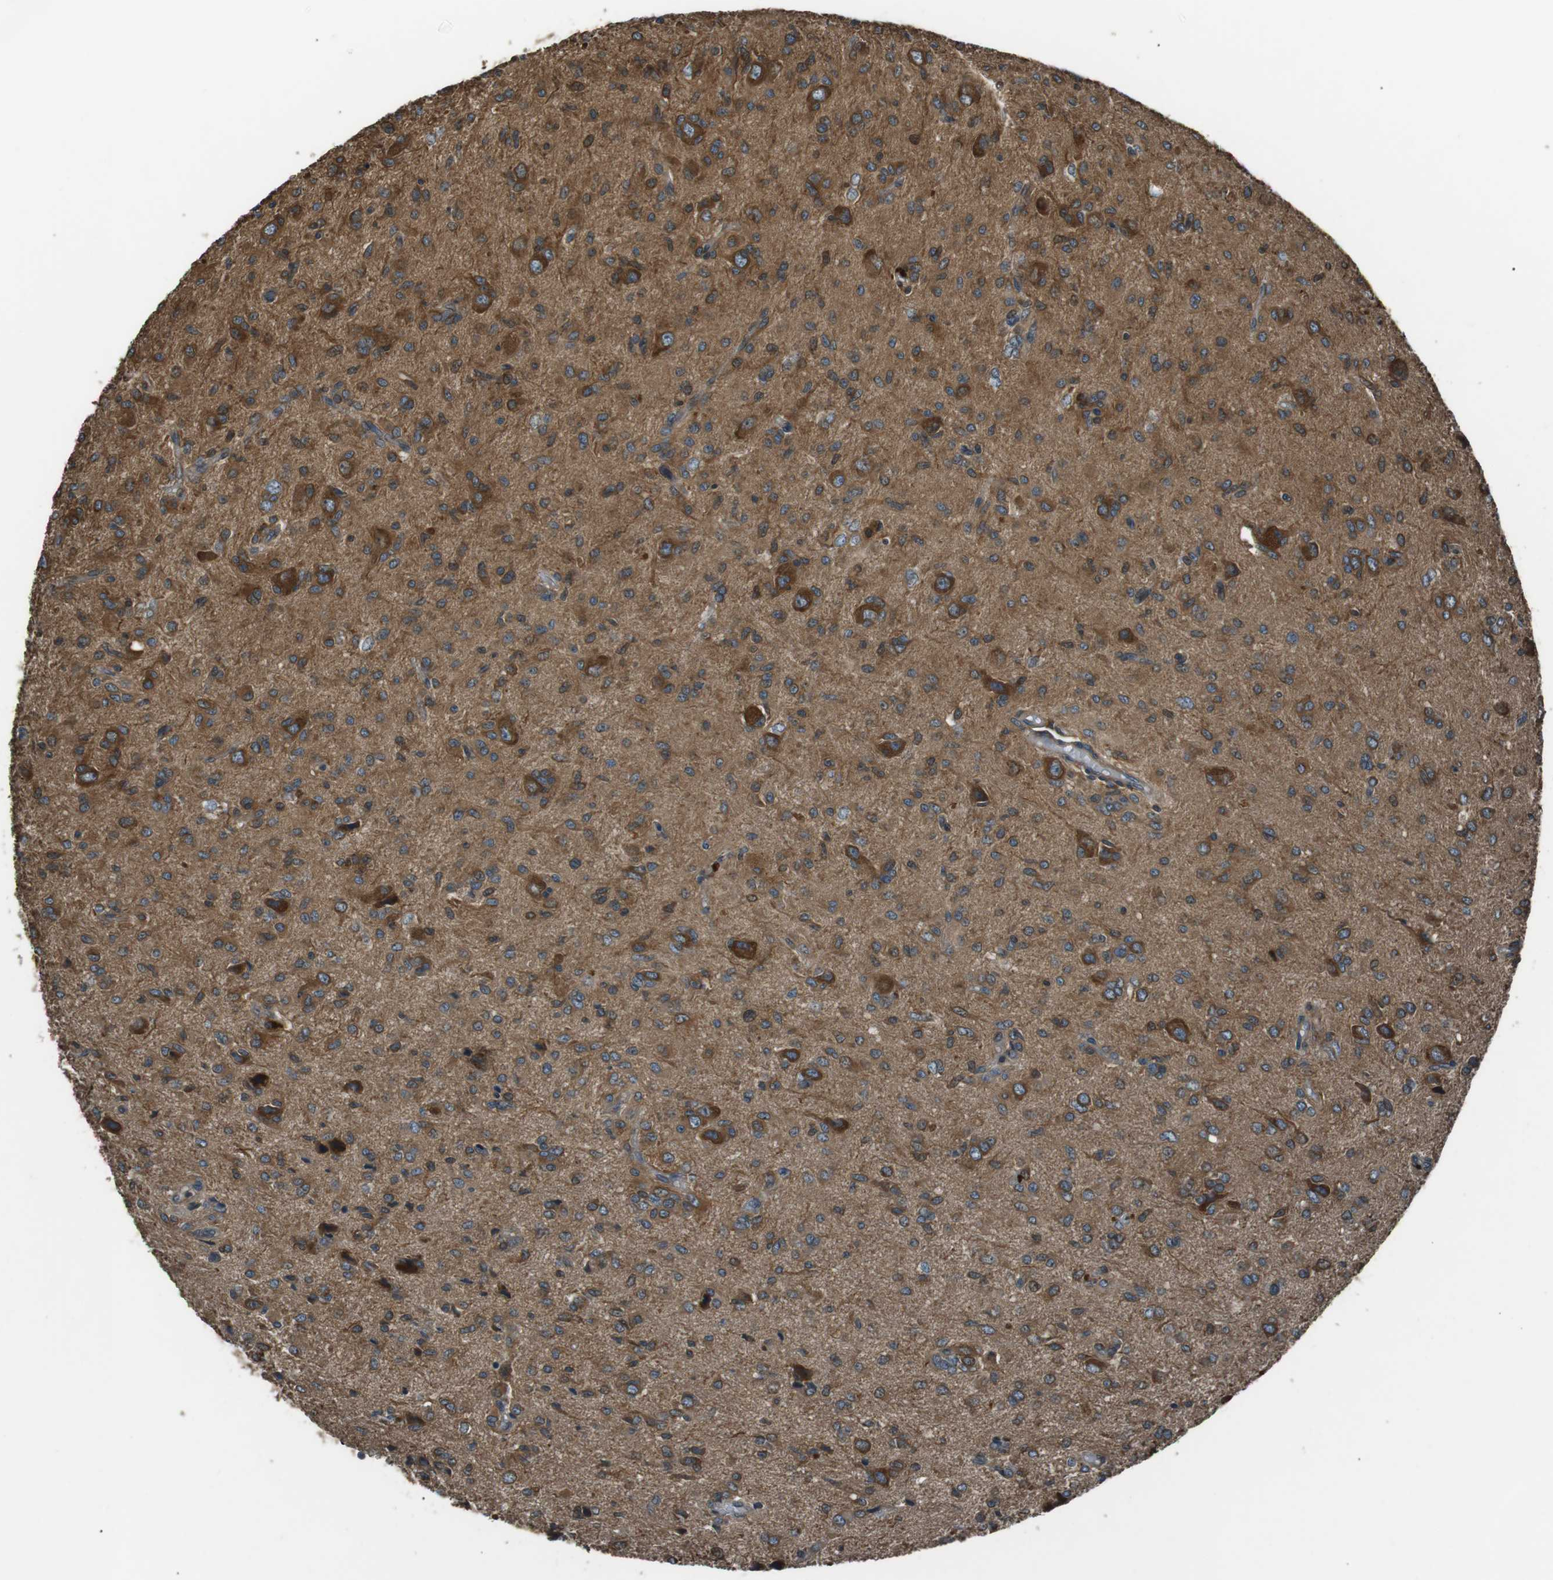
{"staining": {"intensity": "moderate", "quantity": ">75%", "location": "cytoplasmic/membranous"}, "tissue": "glioma", "cell_type": "Tumor cells", "image_type": "cancer", "snomed": [{"axis": "morphology", "description": "Glioma, malignant, High grade"}, {"axis": "topography", "description": "Brain"}], "caption": "IHC staining of malignant glioma (high-grade), which shows medium levels of moderate cytoplasmic/membranous positivity in approximately >75% of tumor cells indicating moderate cytoplasmic/membranous protein positivity. The staining was performed using DAB (3,3'-diaminobenzidine) (brown) for protein detection and nuclei were counterstained in hematoxylin (blue).", "gene": "GPR161", "patient": {"sex": "female", "age": 59}}